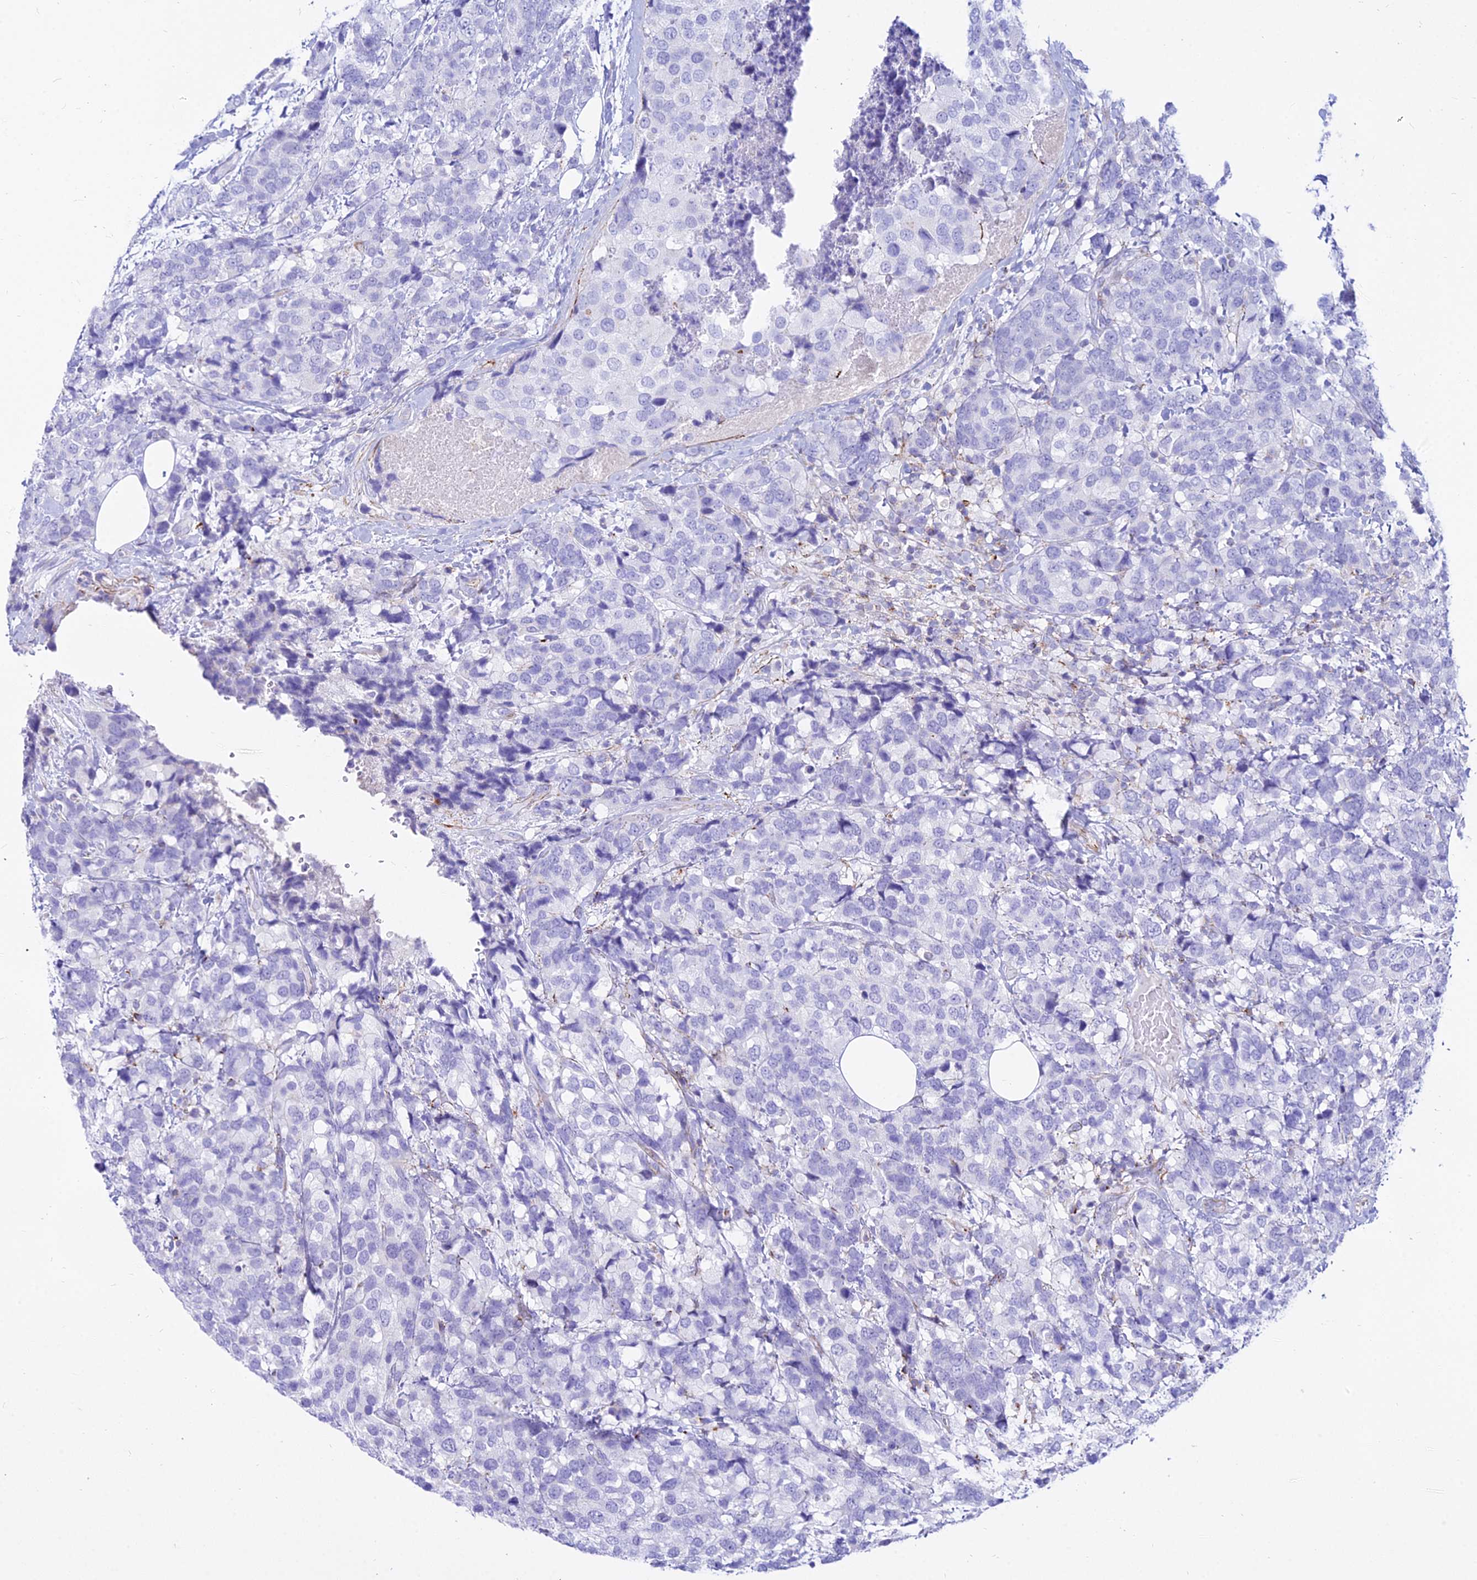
{"staining": {"intensity": "negative", "quantity": "none", "location": "none"}, "tissue": "breast cancer", "cell_type": "Tumor cells", "image_type": "cancer", "snomed": [{"axis": "morphology", "description": "Lobular carcinoma"}, {"axis": "topography", "description": "Breast"}], "caption": "Tumor cells are negative for brown protein staining in breast lobular carcinoma.", "gene": "DLX1", "patient": {"sex": "female", "age": 59}}